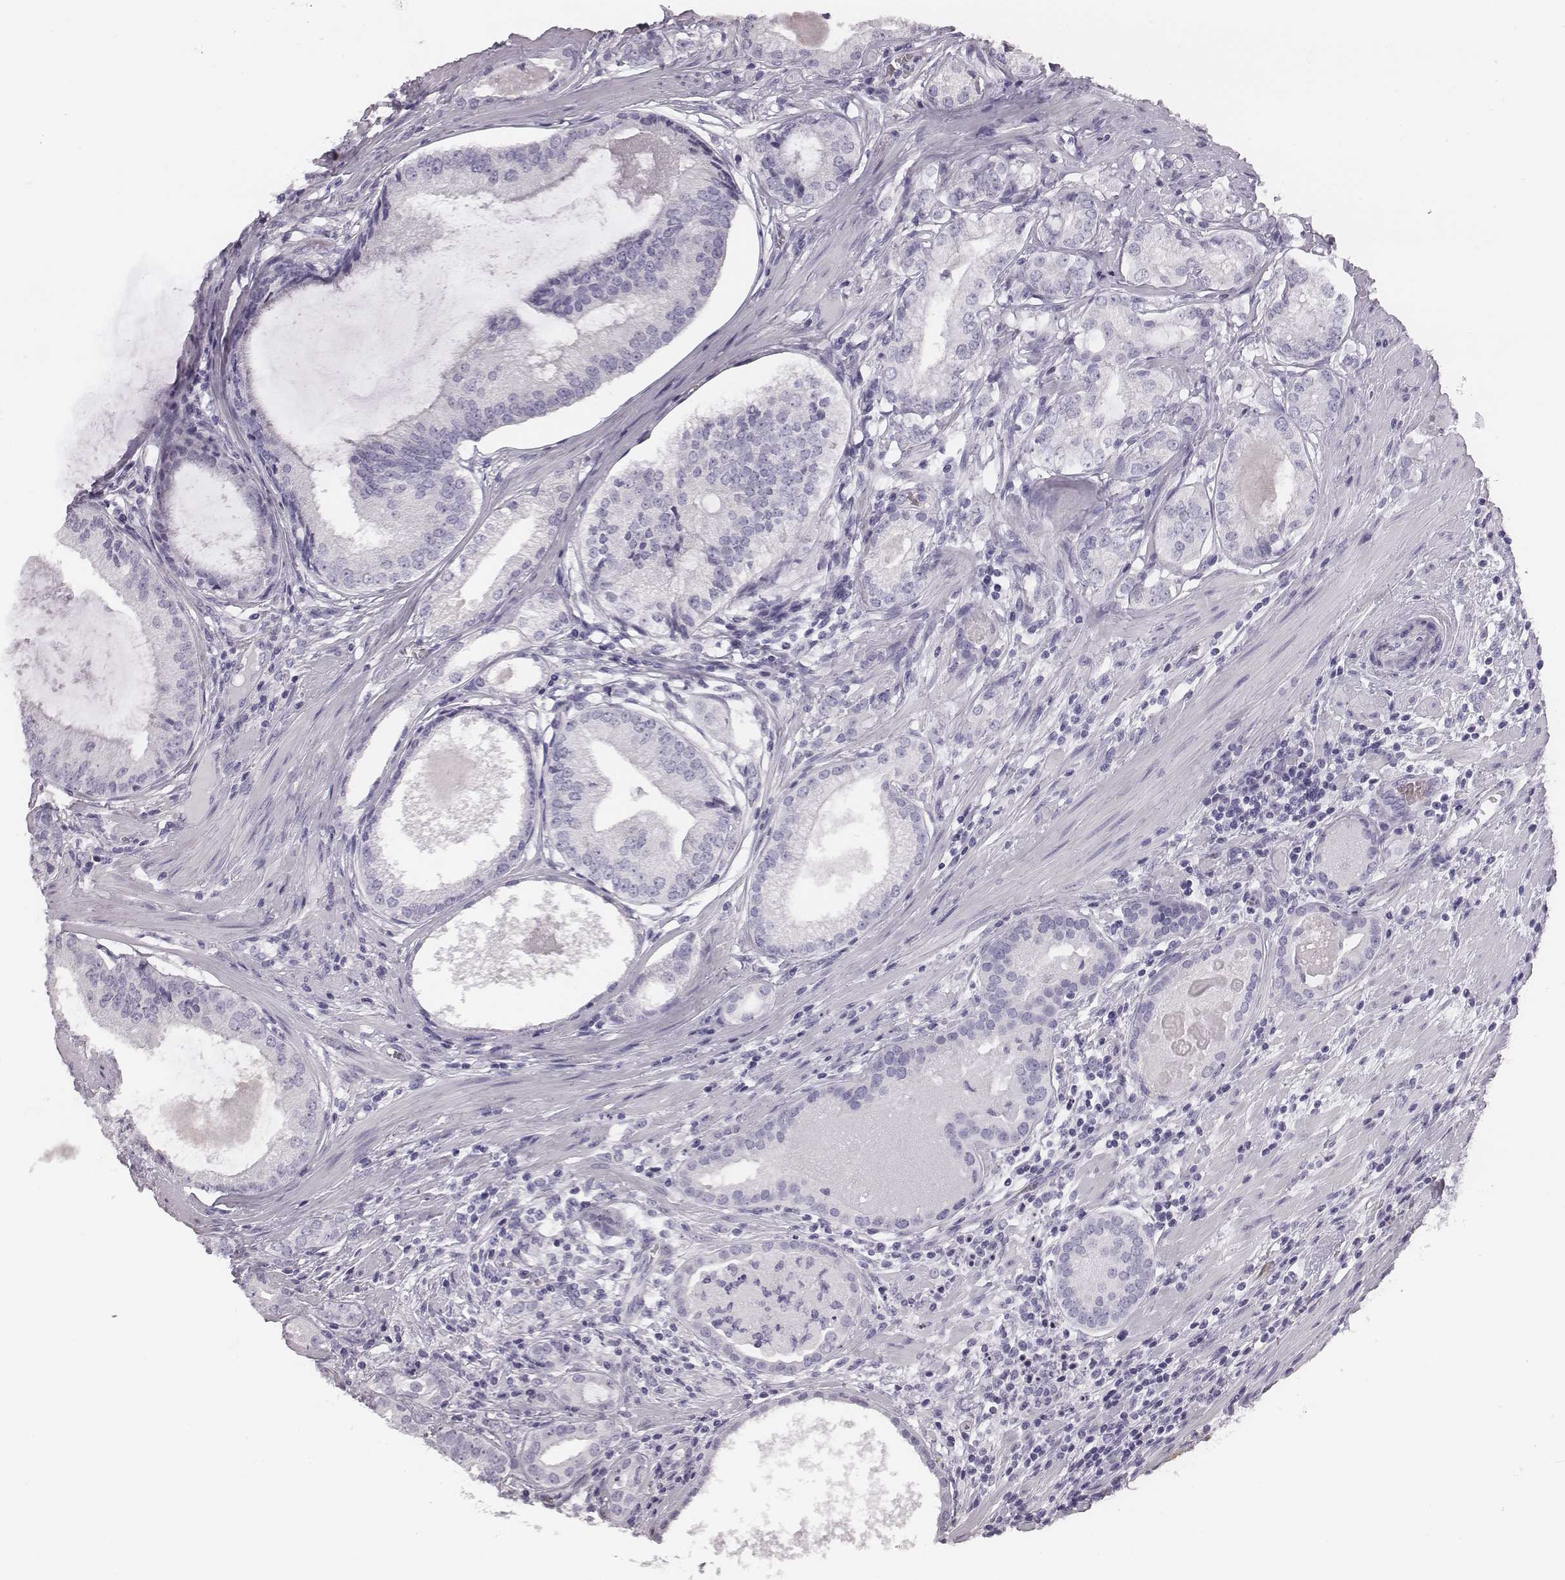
{"staining": {"intensity": "negative", "quantity": "none", "location": "none"}, "tissue": "prostate cancer", "cell_type": "Tumor cells", "image_type": "cancer", "snomed": [{"axis": "morphology", "description": "Adenocarcinoma, High grade"}, {"axis": "topography", "description": "Prostate and seminal vesicle, NOS"}], "caption": "IHC of human prostate high-grade adenocarcinoma displays no positivity in tumor cells.", "gene": "HBZ", "patient": {"sex": "male", "age": 62}}